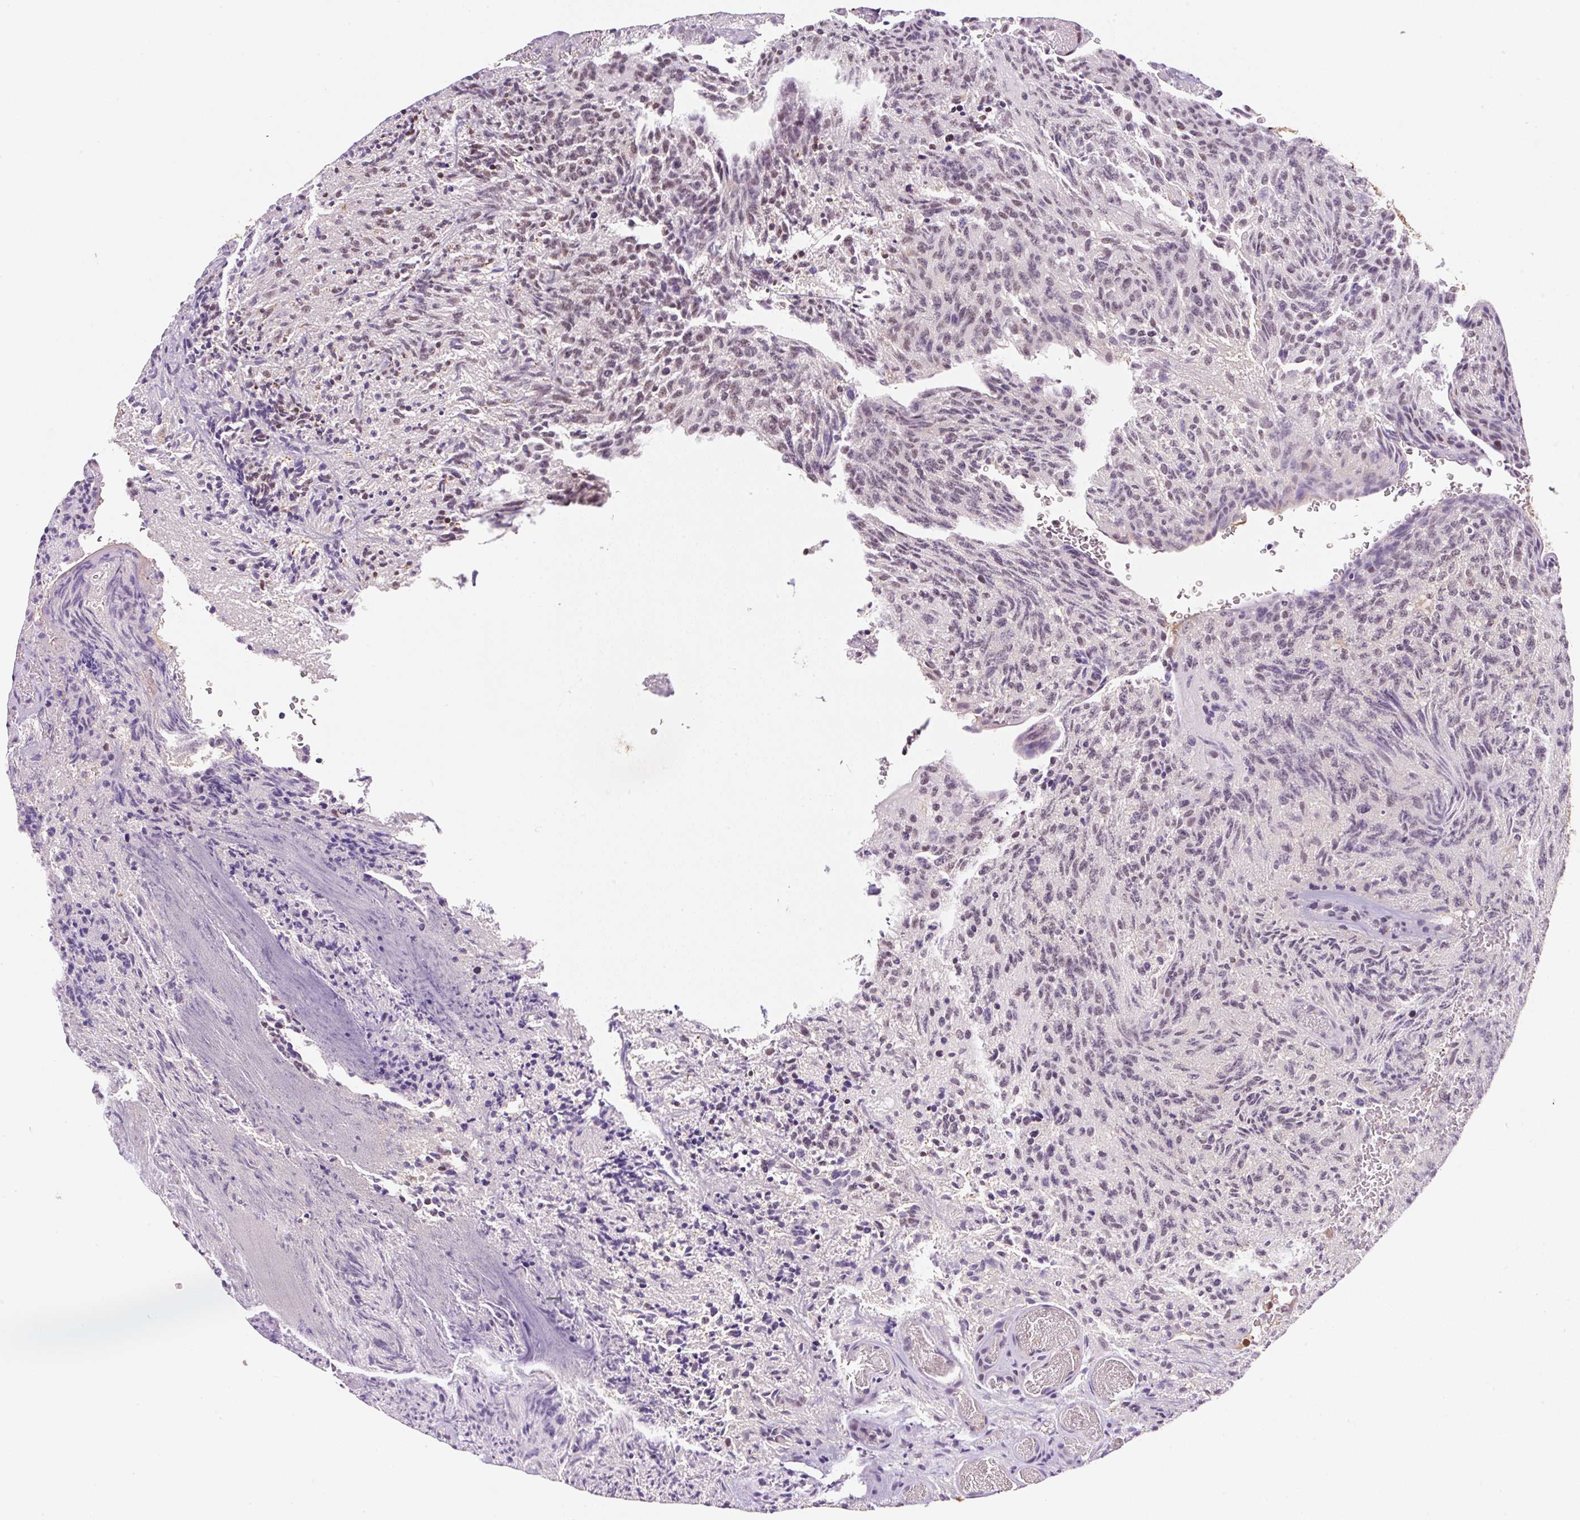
{"staining": {"intensity": "moderate", "quantity": ">75%", "location": "nuclear"}, "tissue": "glioma", "cell_type": "Tumor cells", "image_type": "cancer", "snomed": [{"axis": "morphology", "description": "Glioma, malignant, High grade"}, {"axis": "topography", "description": "Brain"}], "caption": "IHC micrograph of neoplastic tissue: human malignant glioma (high-grade) stained using immunohistochemistry reveals medium levels of moderate protein expression localized specifically in the nuclear of tumor cells, appearing as a nuclear brown color.", "gene": "GPR139", "patient": {"sex": "male", "age": 36}}